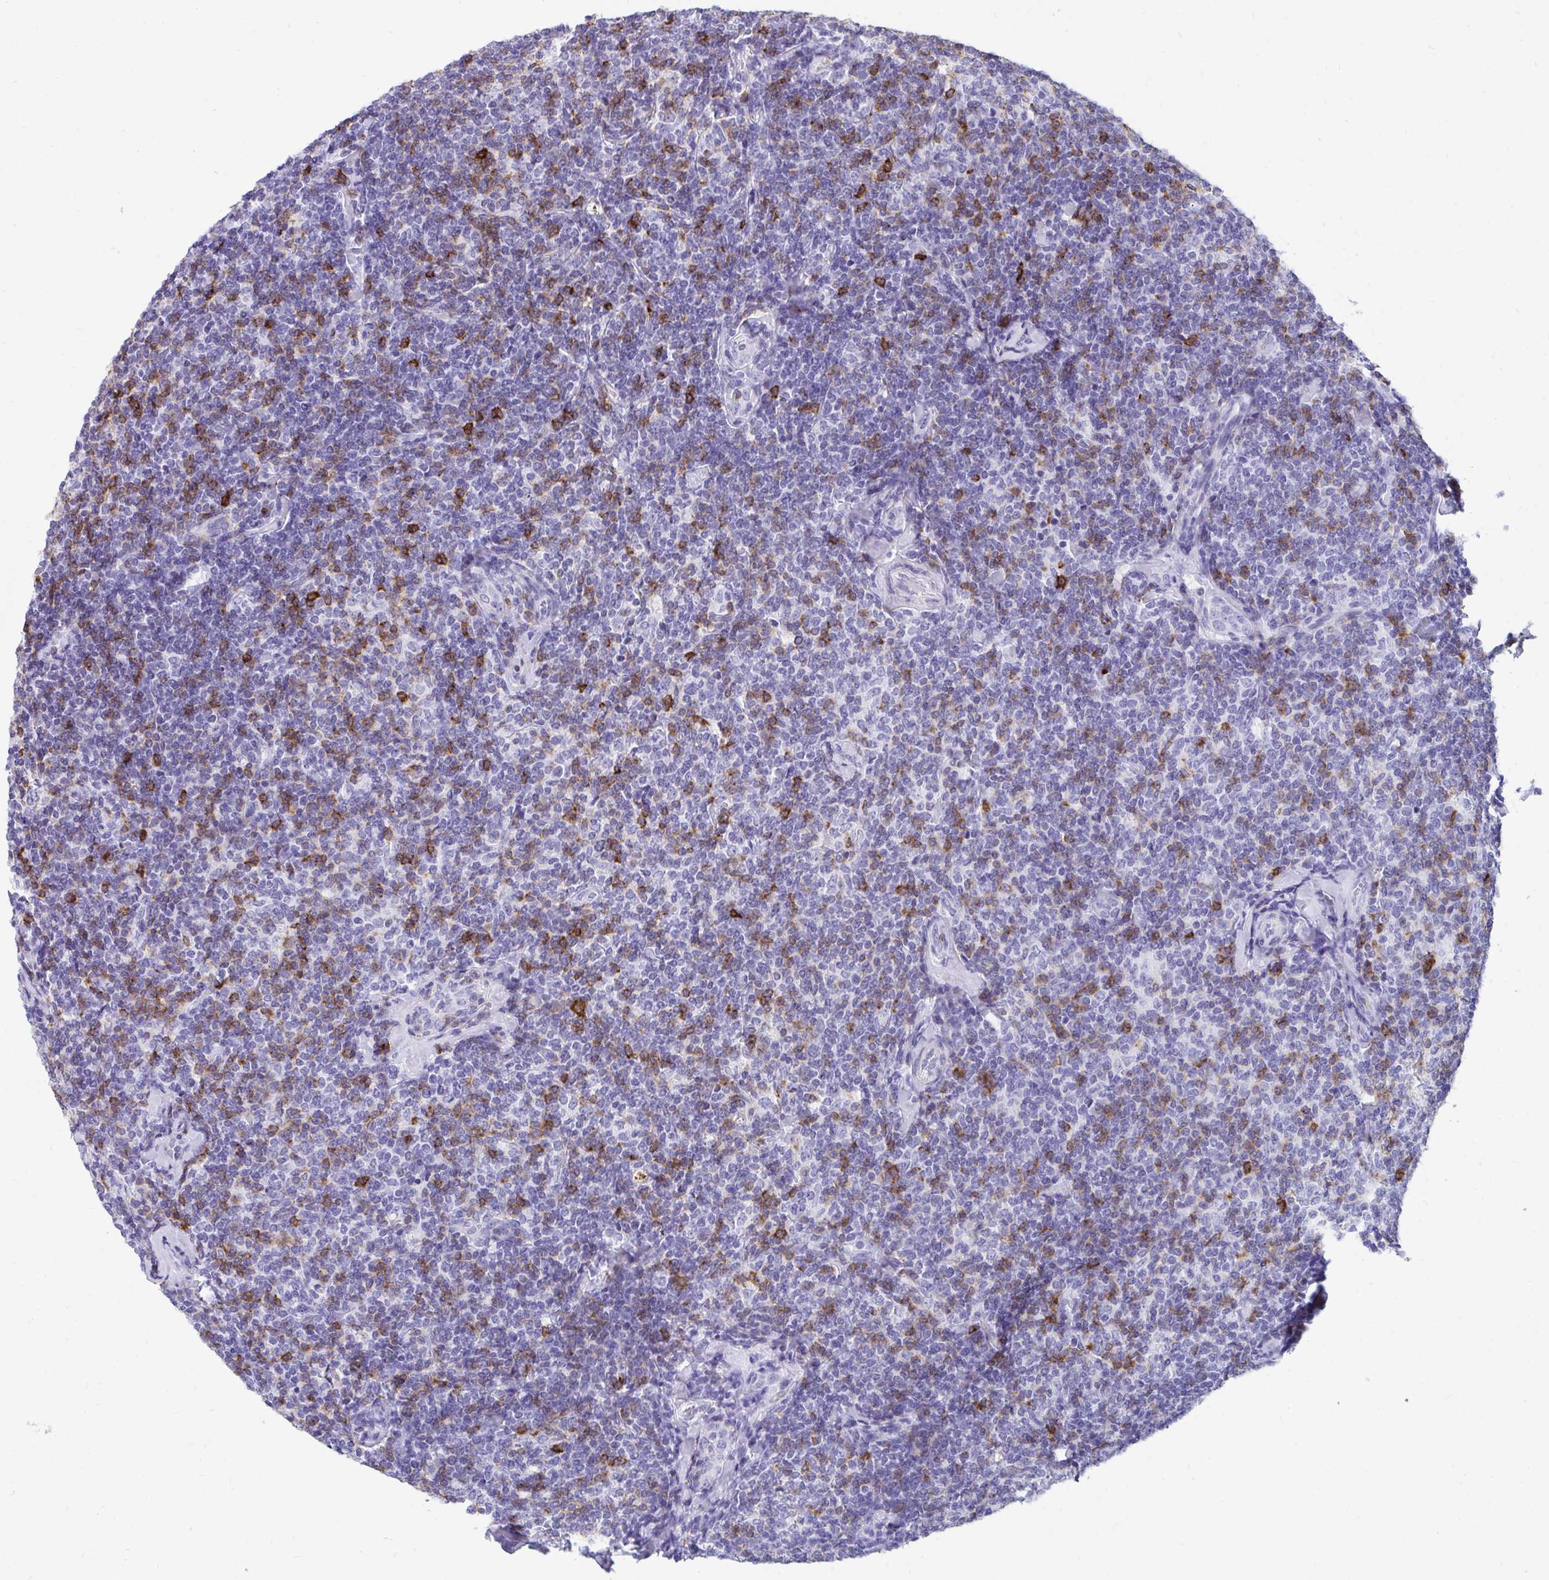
{"staining": {"intensity": "moderate", "quantity": "<25%", "location": "cytoplasmic/membranous"}, "tissue": "lymphoma", "cell_type": "Tumor cells", "image_type": "cancer", "snomed": [{"axis": "morphology", "description": "Malignant lymphoma, non-Hodgkin's type, Low grade"}, {"axis": "topography", "description": "Lymph node"}], "caption": "A low amount of moderate cytoplasmic/membranous expression is present in approximately <25% of tumor cells in low-grade malignant lymphoma, non-Hodgkin's type tissue.", "gene": "CD7", "patient": {"sex": "female", "age": 56}}